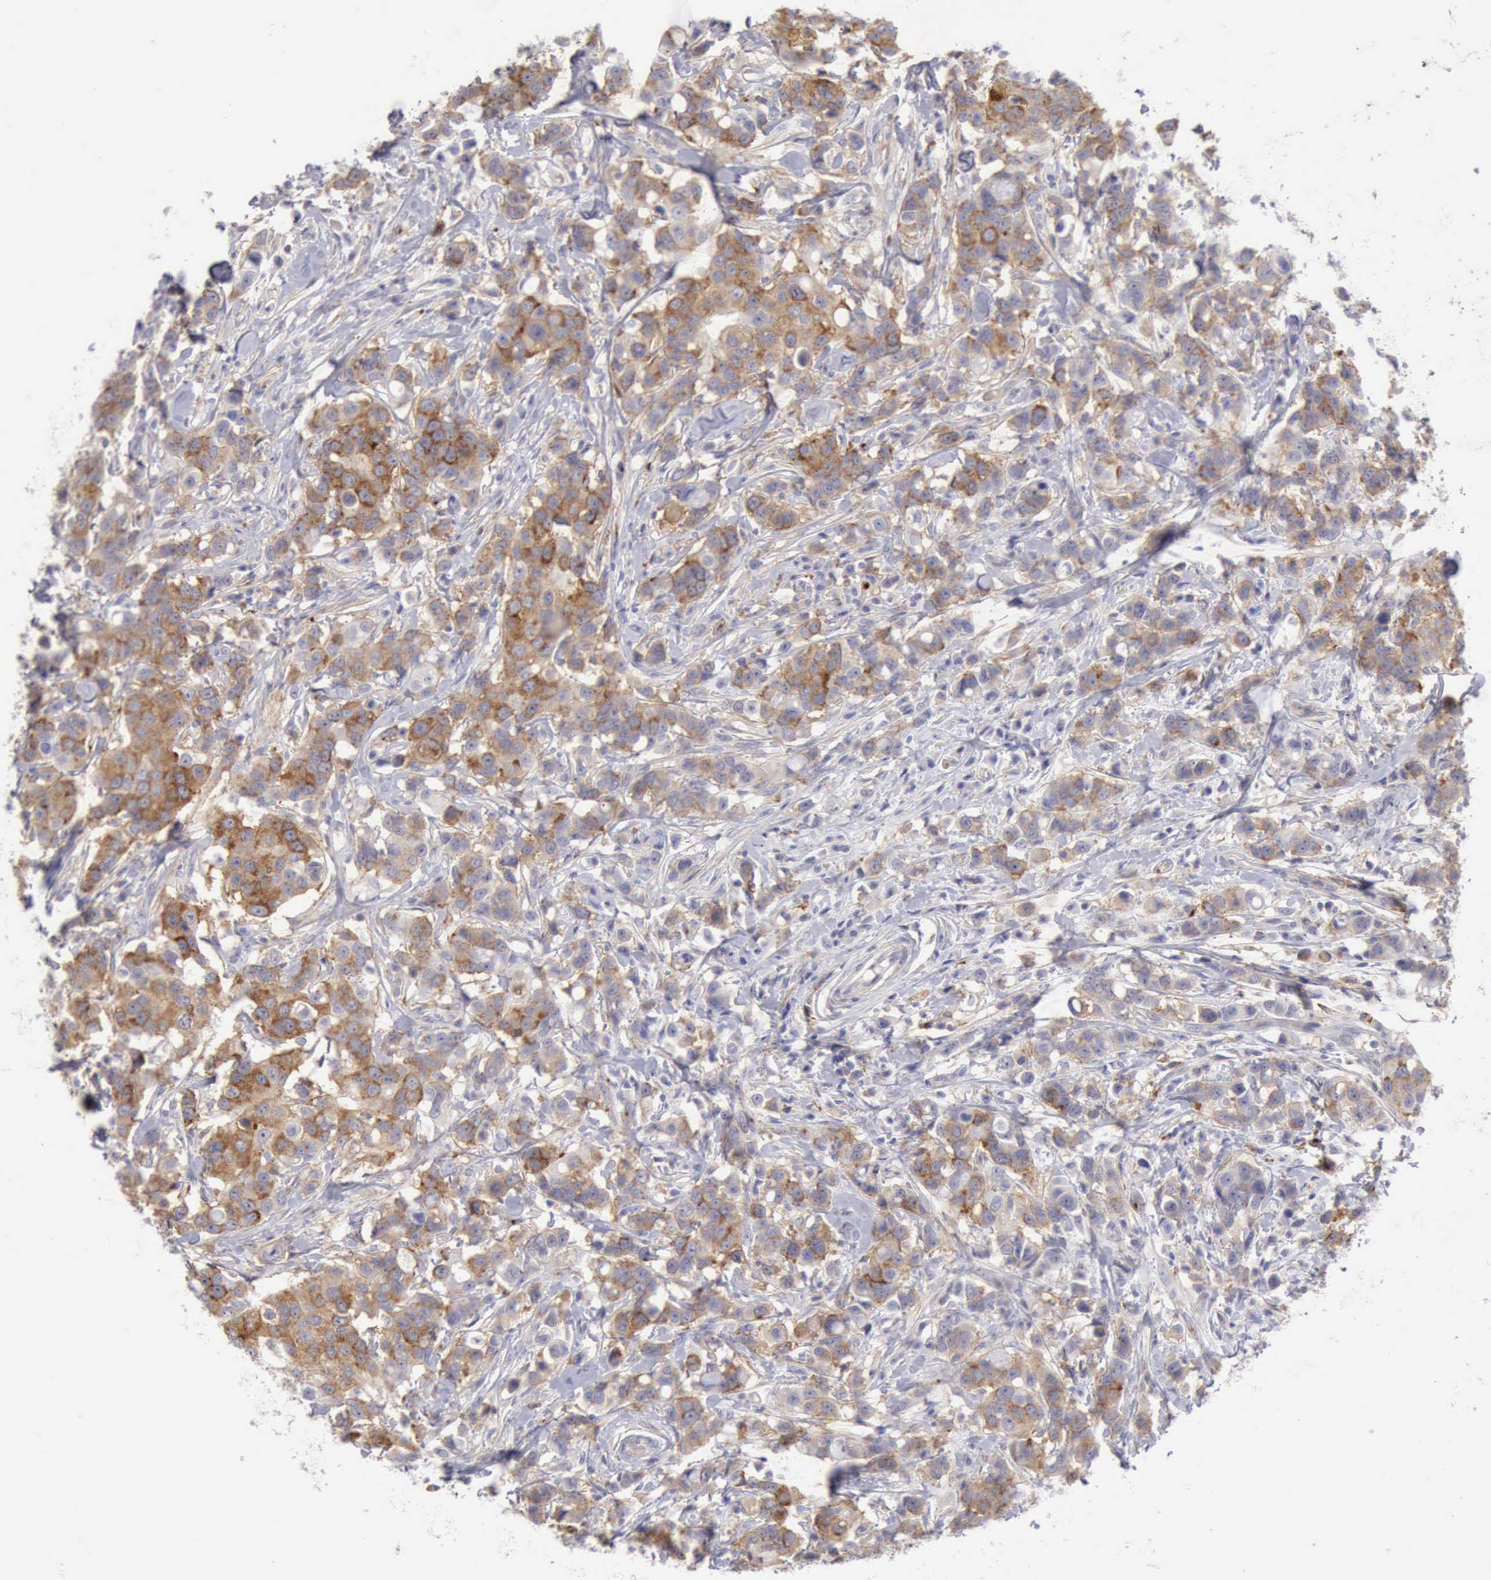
{"staining": {"intensity": "moderate", "quantity": ">75%", "location": "cytoplasmic/membranous"}, "tissue": "breast cancer", "cell_type": "Tumor cells", "image_type": "cancer", "snomed": [{"axis": "morphology", "description": "Duct carcinoma"}, {"axis": "topography", "description": "Breast"}], "caption": "Tumor cells exhibit moderate cytoplasmic/membranous expression in about >75% of cells in infiltrating ductal carcinoma (breast).", "gene": "TFRC", "patient": {"sex": "female", "age": 27}}